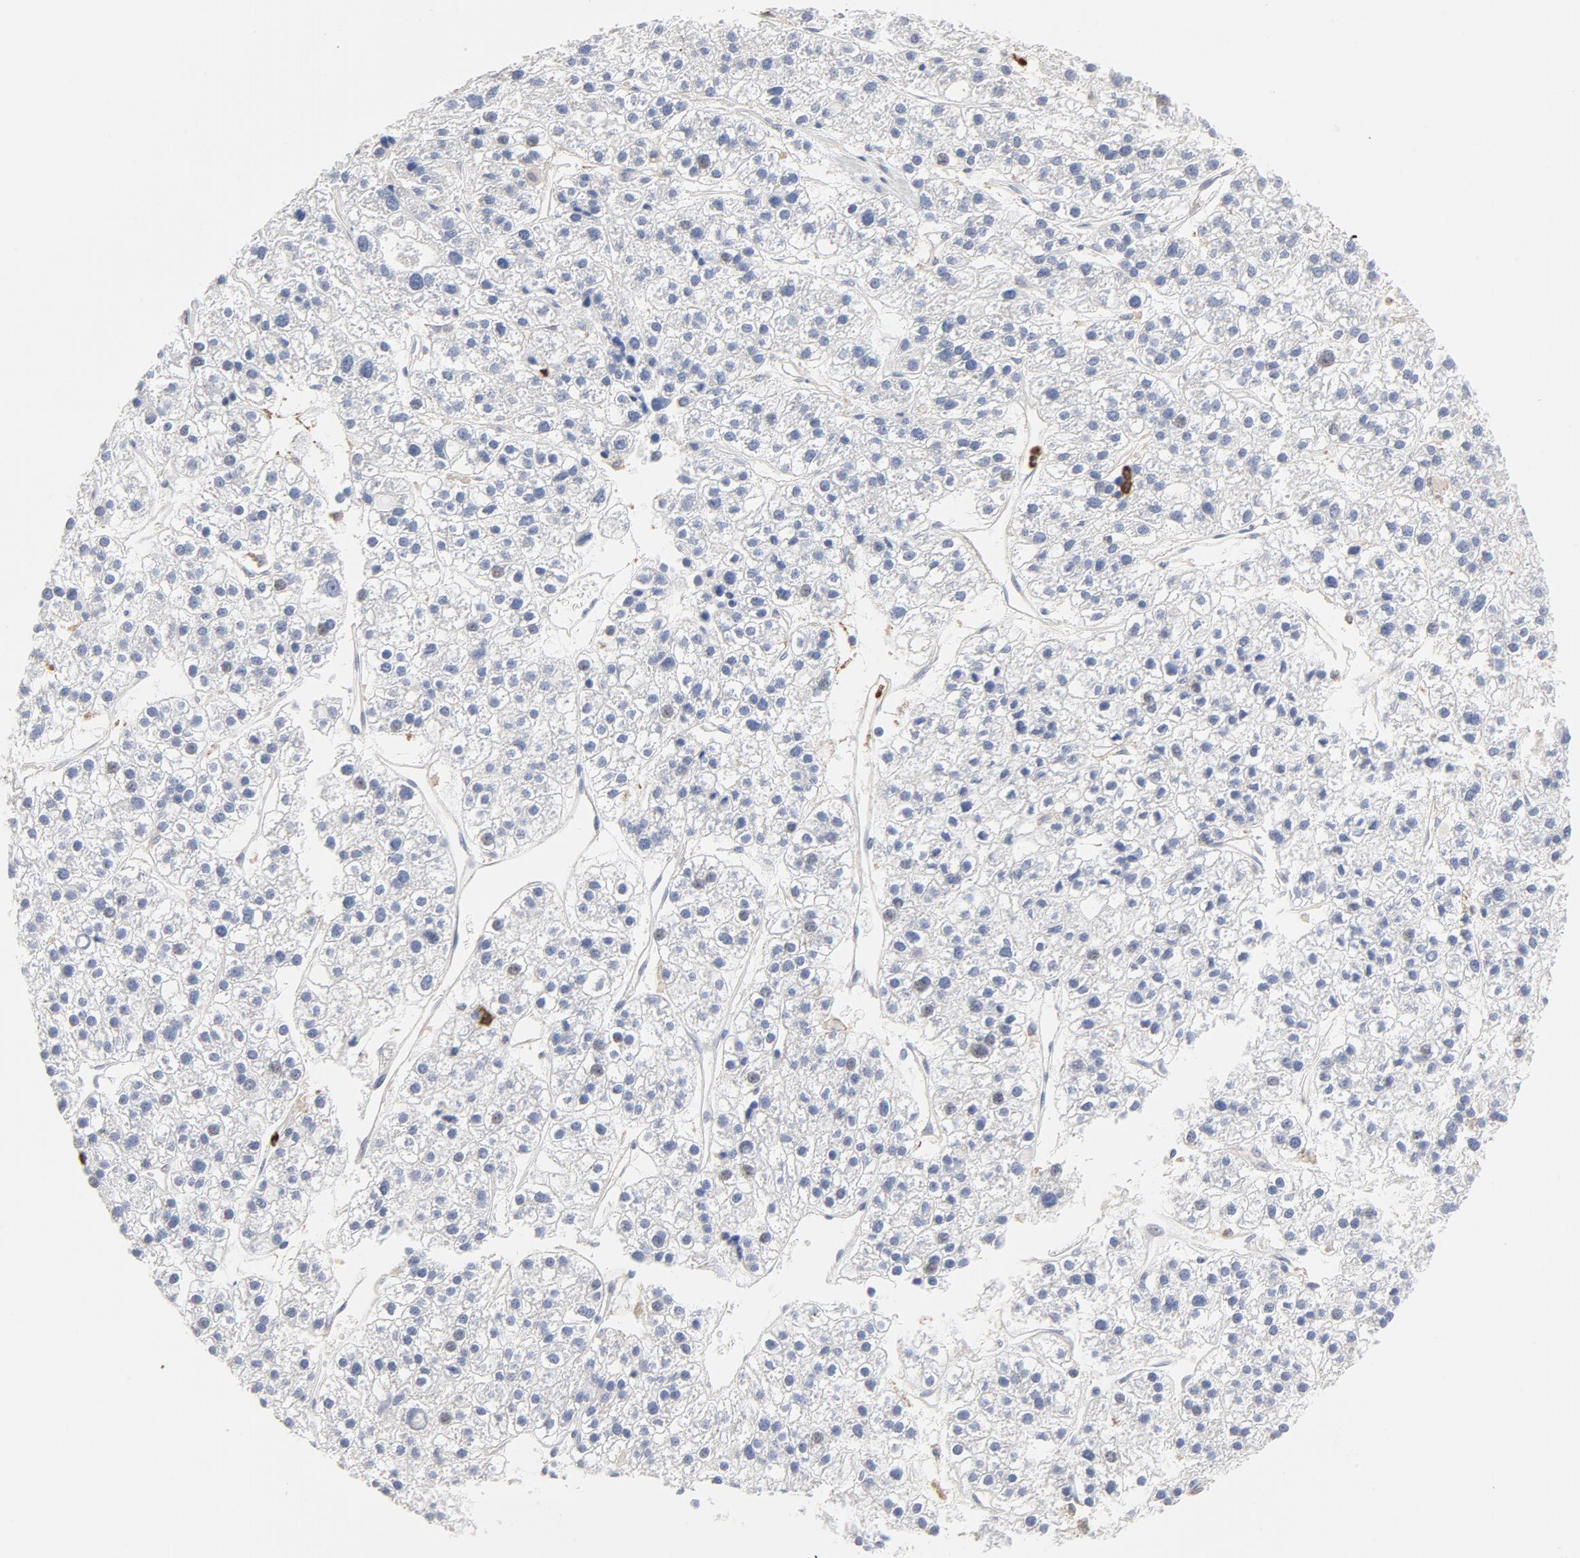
{"staining": {"intensity": "negative", "quantity": "none", "location": "none"}, "tissue": "liver cancer", "cell_type": "Tumor cells", "image_type": "cancer", "snomed": [{"axis": "morphology", "description": "Carcinoma, Hepatocellular, NOS"}, {"axis": "topography", "description": "Liver"}], "caption": "DAB (3,3'-diaminobenzidine) immunohistochemical staining of human liver cancer (hepatocellular carcinoma) demonstrates no significant positivity in tumor cells.", "gene": "PNMA1", "patient": {"sex": "female", "age": 85}}